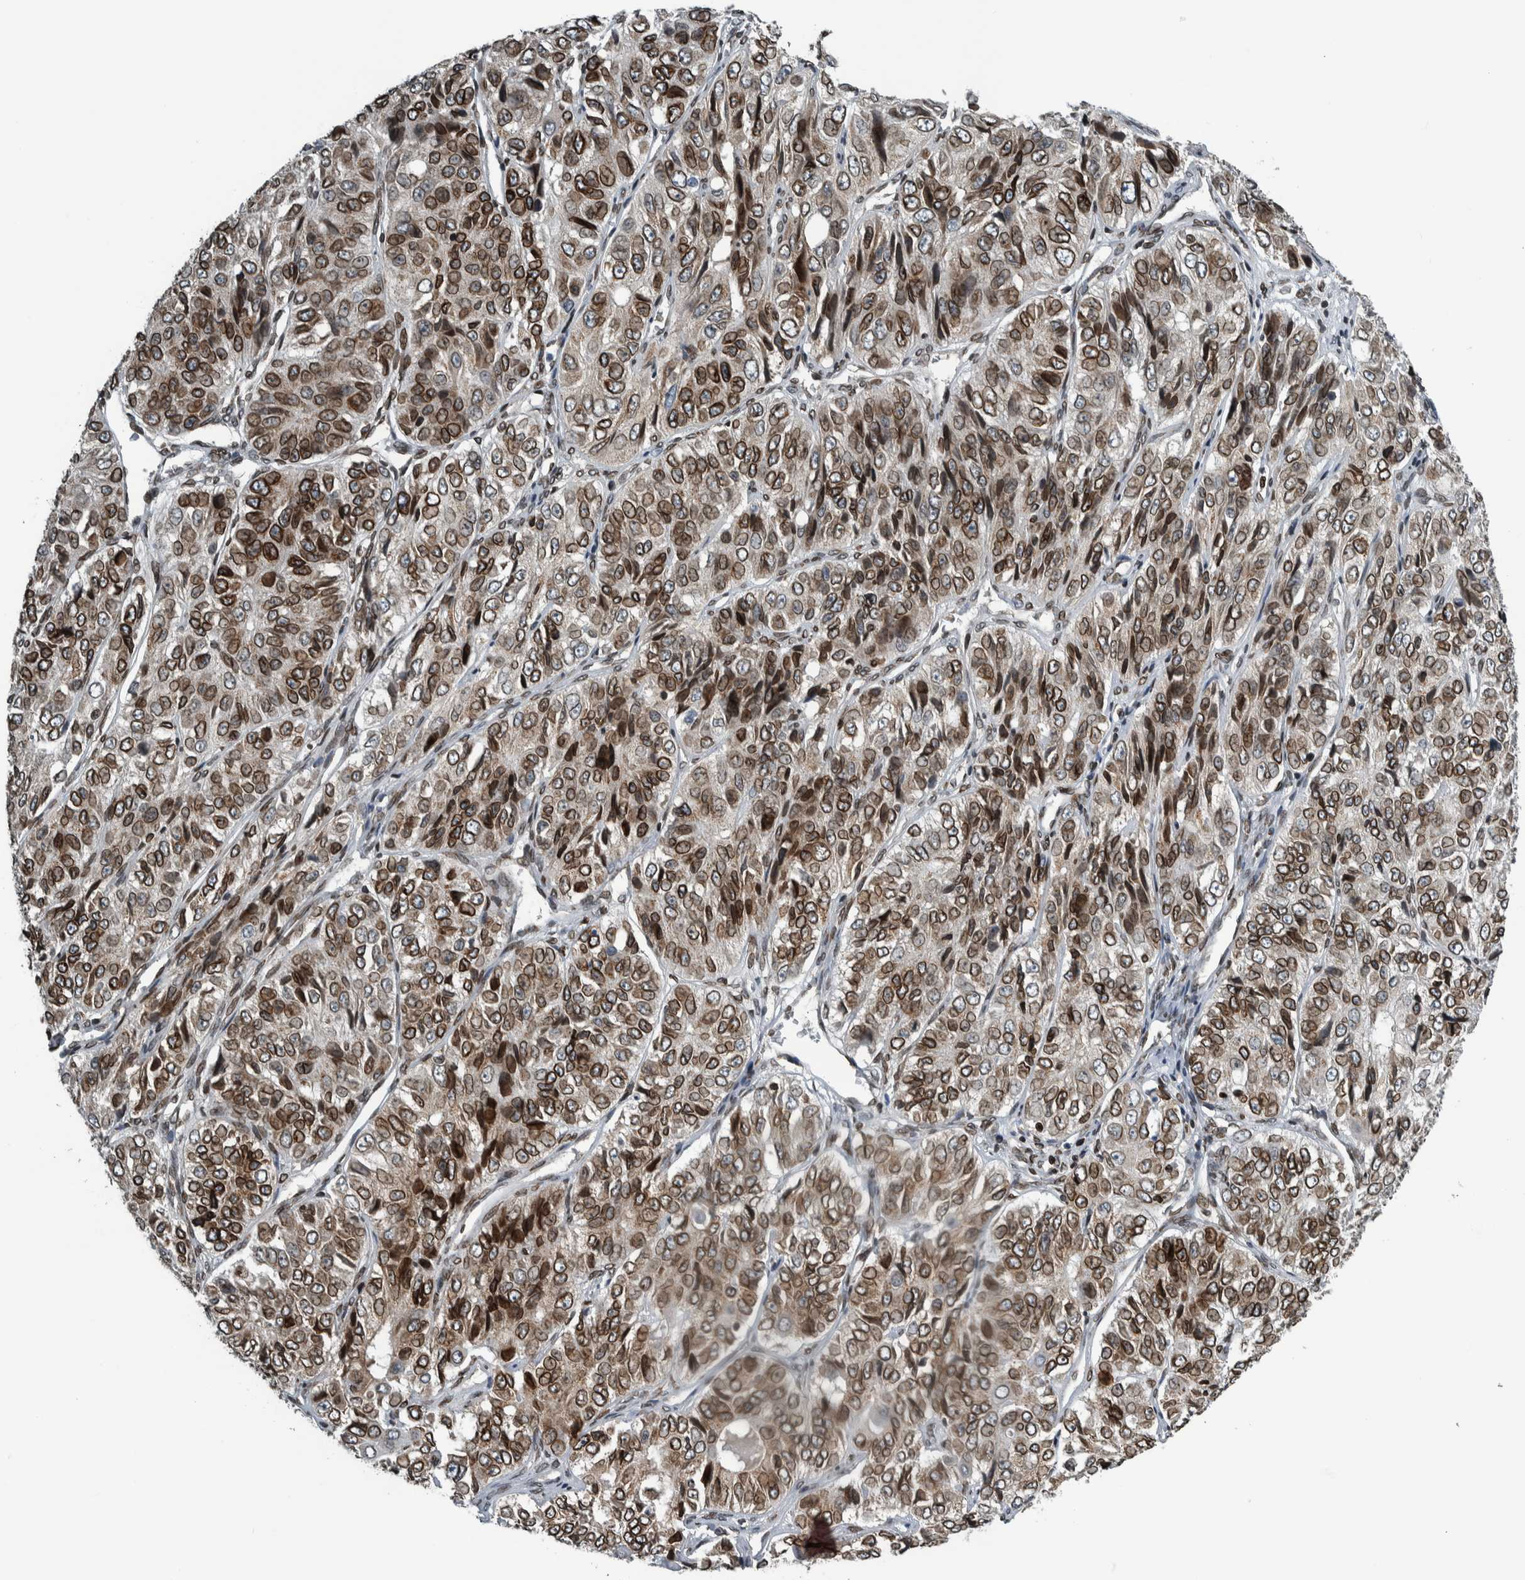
{"staining": {"intensity": "strong", "quantity": ">75%", "location": "cytoplasmic/membranous,nuclear"}, "tissue": "ovarian cancer", "cell_type": "Tumor cells", "image_type": "cancer", "snomed": [{"axis": "morphology", "description": "Carcinoma, endometroid"}, {"axis": "topography", "description": "Ovary"}], "caption": "Protein analysis of ovarian endometroid carcinoma tissue reveals strong cytoplasmic/membranous and nuclear positivity in approximately >75% of tumor cells.", "gene": "FAM135B", "patient": {"sex": "female", "age": 51}}